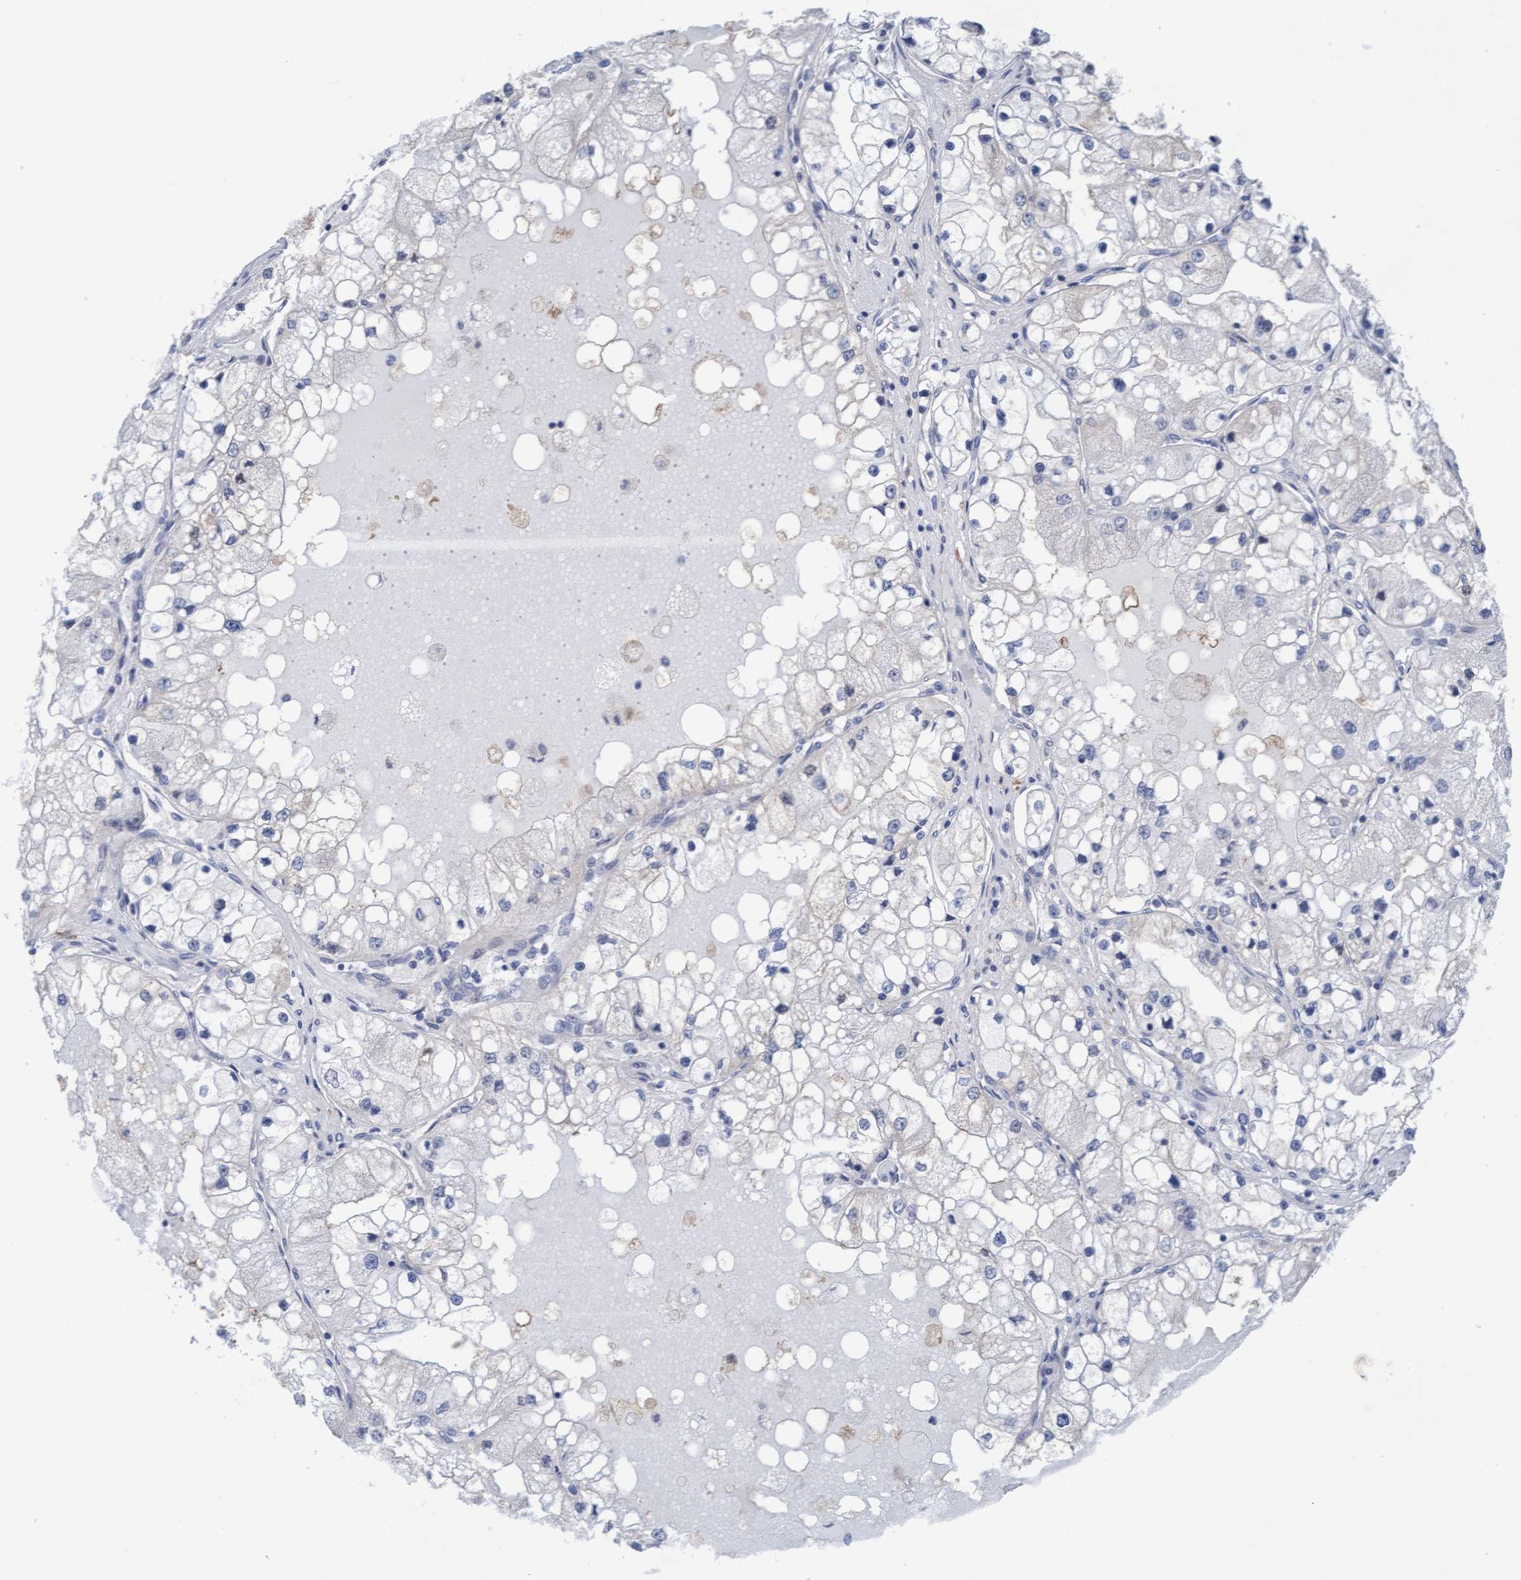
{"staining": {"intensity": "negative", "quantity": "none", "location": "none"}, "tissue": "renal cancer", "cell_type": "Tumor cells", "image_type": "cancer", "snomed": [{"axis": "morphology", "description": "Adenocarcinoma, NOS"}, {"axis": "topography", "description": "Kidney"}], "caption": "An image of human renal cancer is negative for staining in tumor cells.", "gene": "PLCD1", "patient": {"sex": "male", "age": 68}}